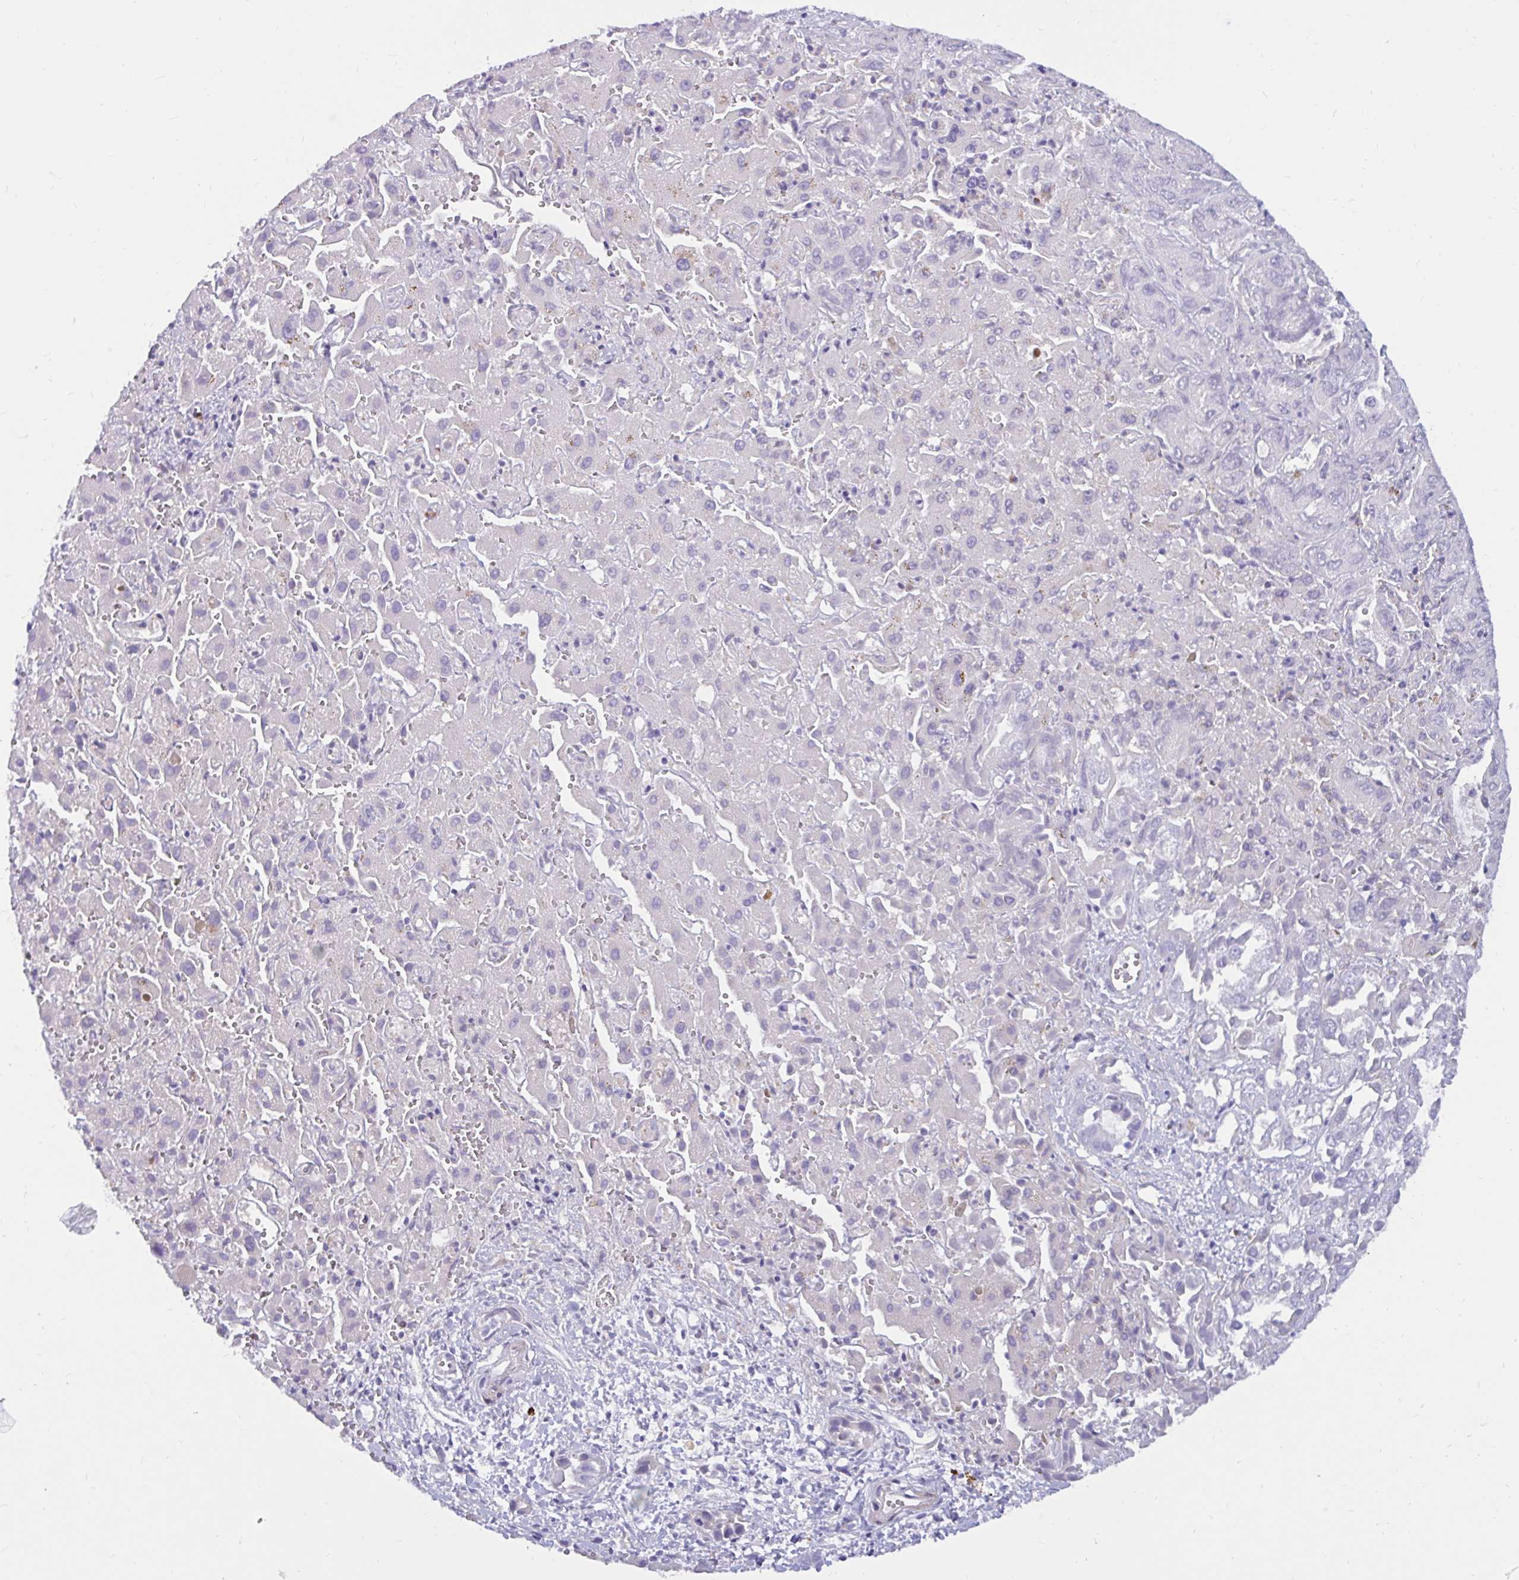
{"staining": {"intensity": "negative", "quantity": "none", "location": "none"}, "tissue": "liver cancer", "cell_type": "Tumor cells", "image_type": "cancer", "snomed": [{"axis": "morphology", "description": "Cholangiocarcinoma"}, {"axis": "topography", "description": "Liver"}], "caption": "Tumor cells are negative for protein expression in human liver cholangiocarcinoma.", "gene": "FAM219B", "patient": {"sex": "female", "age": 52}}